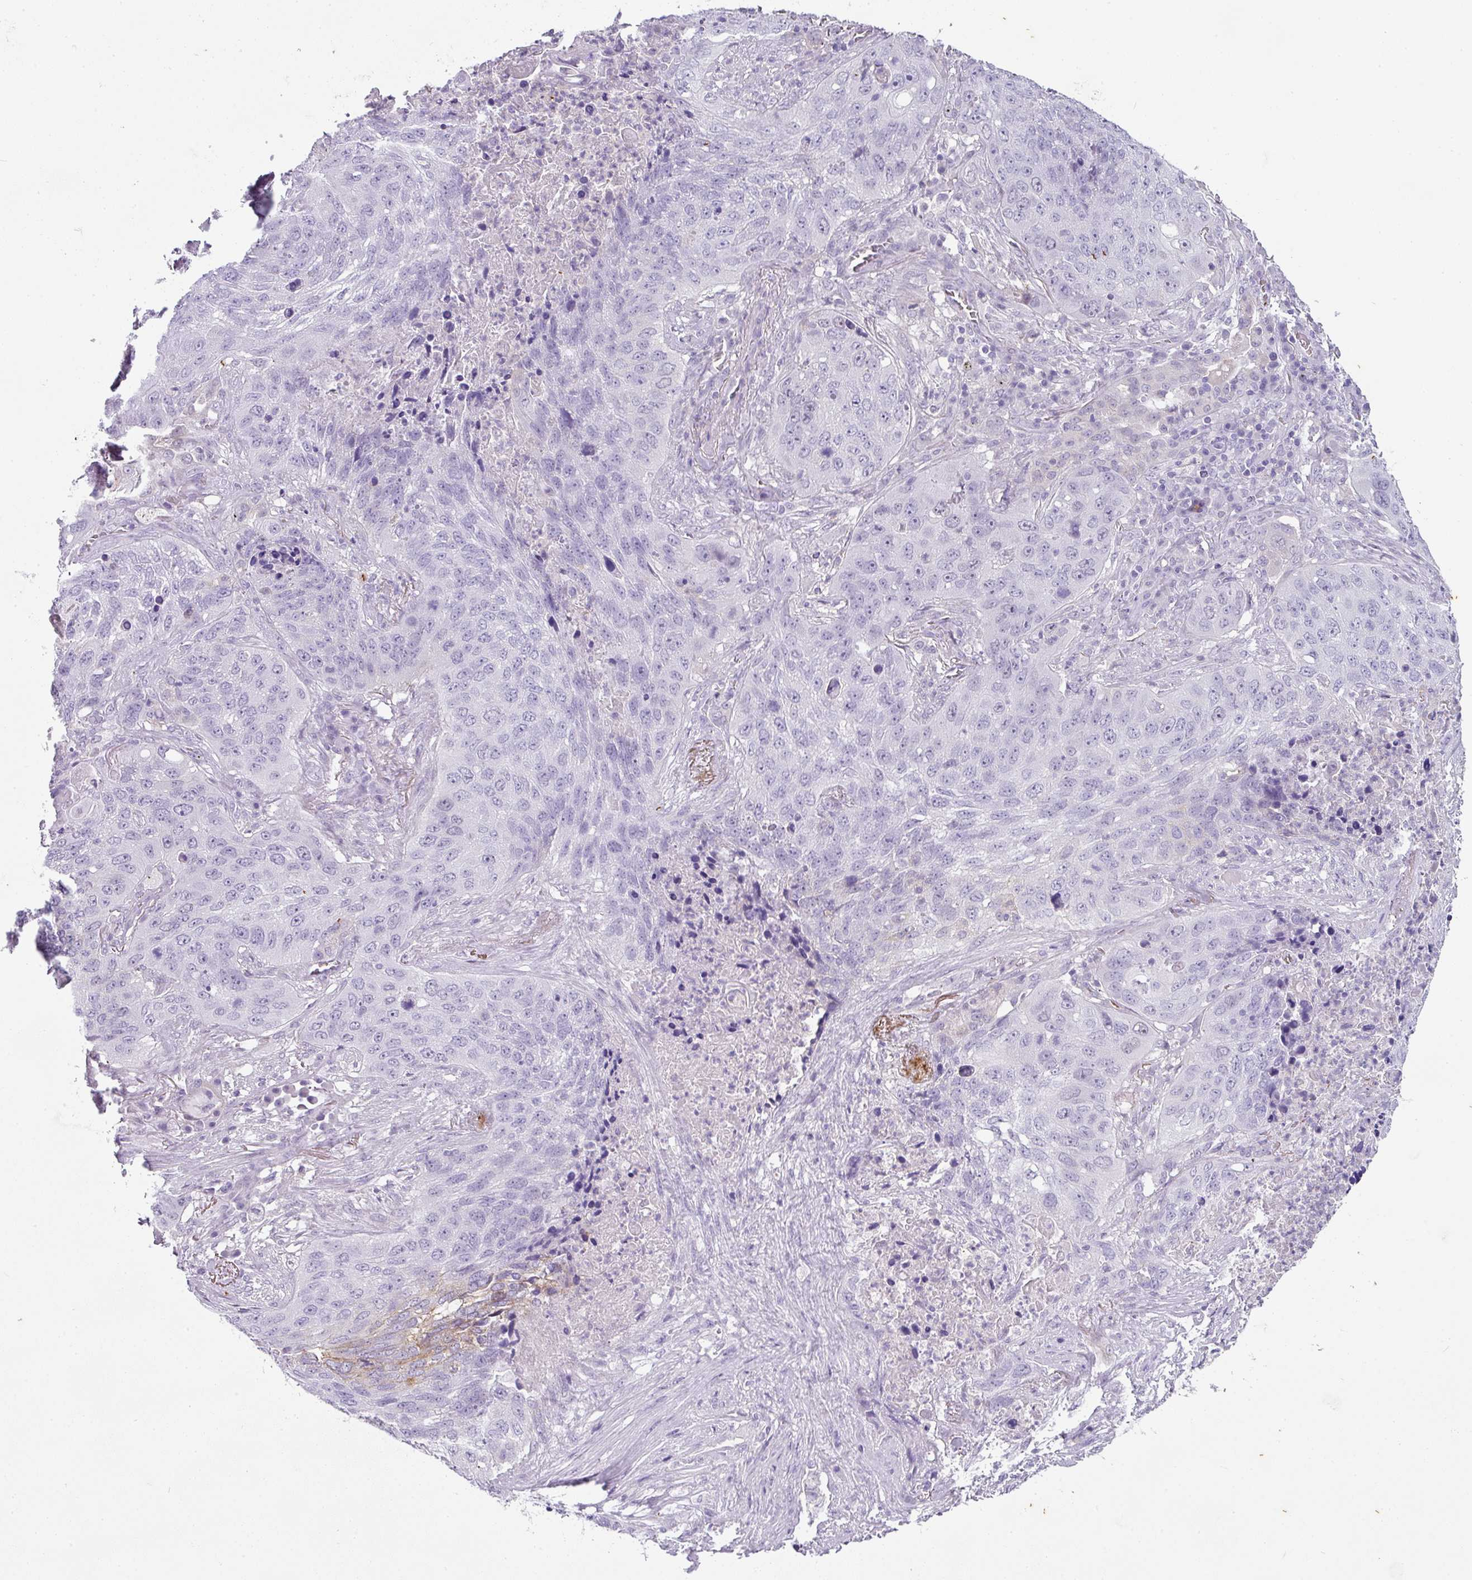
{"staining": {"intensity": "negative", "quantity": "none", "location": "none"}, "tissue": "lung cancer", "cell_type": "Tumor cells", "image_type": "cancer", "snomed": [{"axis": "morphology", "description": "Squamous cell carcinoma, NOS"}, {"axis": "topography", "description": "Lung"}], "caption": "High magnification brightfield microscopy of squamous cell carcinoma (lung) stained with DAB (3,3'-diaminobenzidine) (brown) and counterstained with hematoxylin (blue): tumor cells show no significant positivity.", "gene": "OR52N1", "patient": {"sex": "female", "age": 63}}